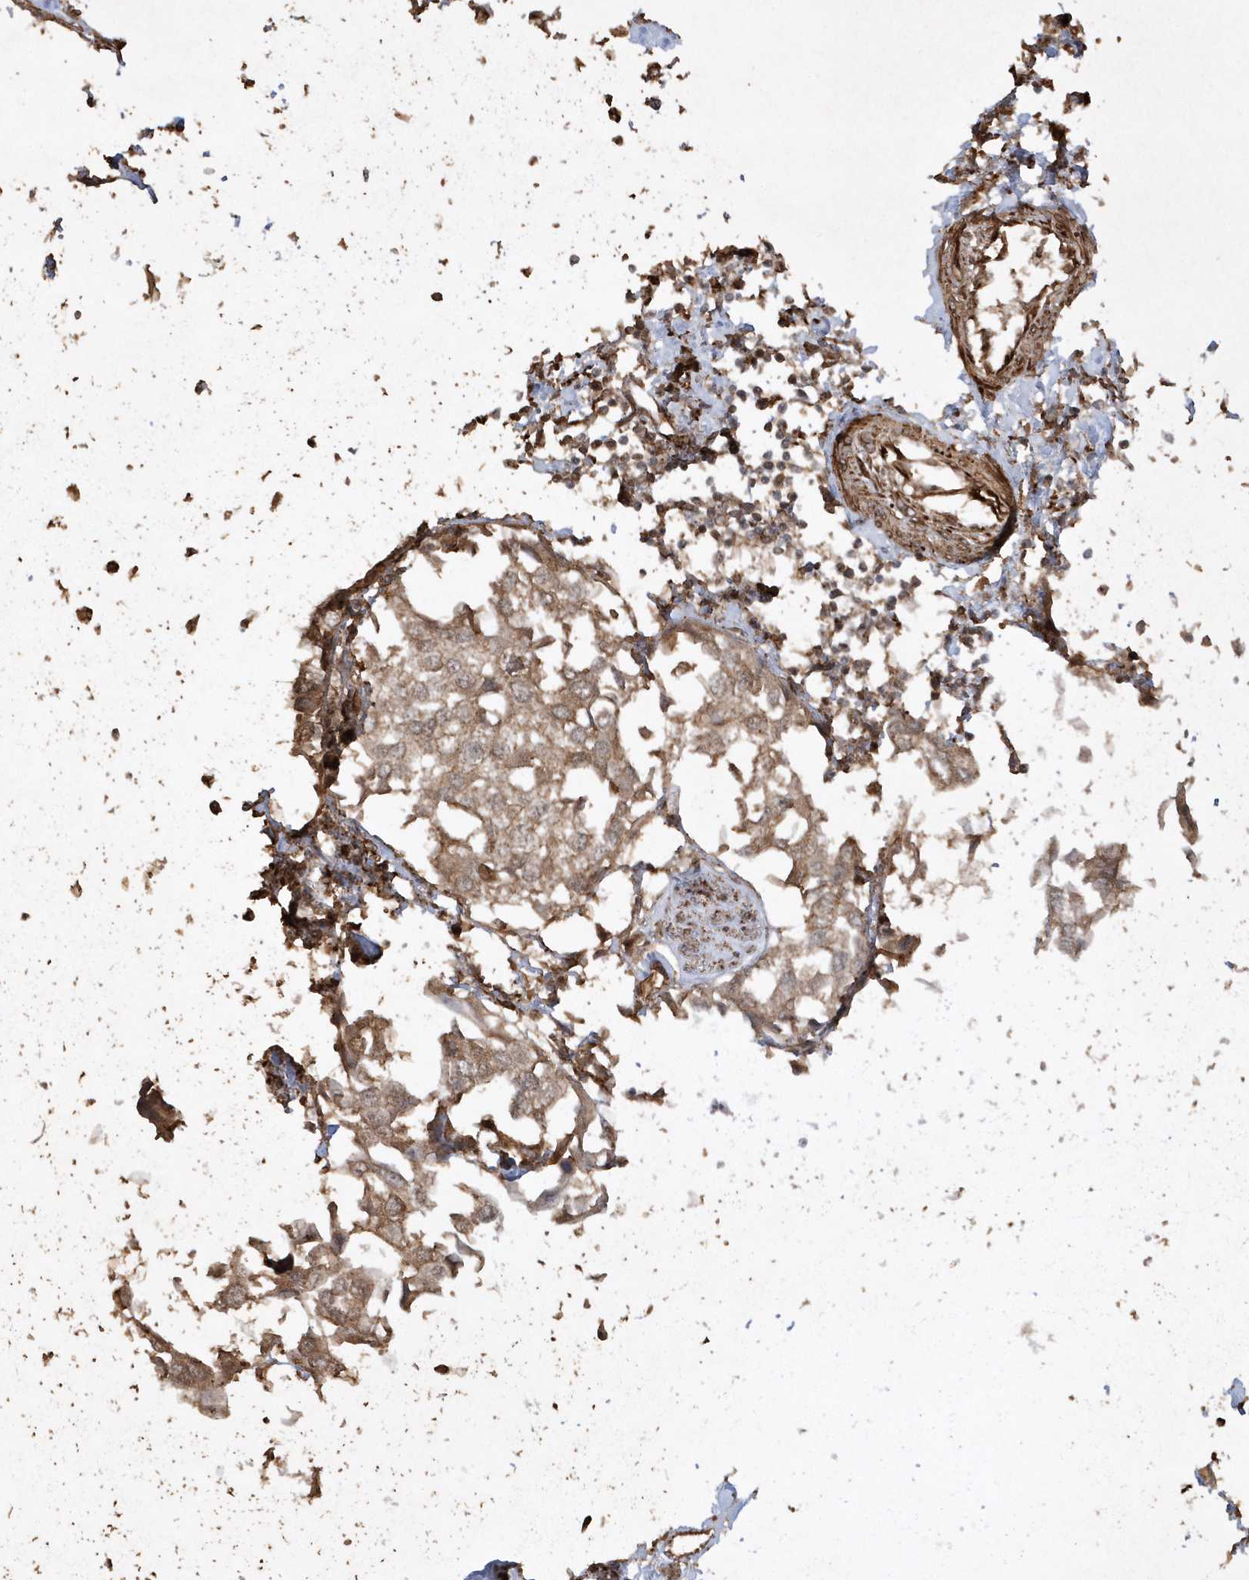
{"staining": {"intensity": "moderate", "quantity": ">75%", "location": "cytoplasmic/membranous"}, "tissue": "urothelial cancer", "cell_type": "Tumor cells", "image_type": "cancer", "snomed": [{"axis": "morphology", "description": "Urothelial carcinoma, High grade"}, {"axis": "topography", "description": "Urinary bladder"}], "caption": "Approximately >75% of tumor cells in human urothelial carcinoma (high-grade) show moderate cytoplasmic/membranous protein expression as visualized by brown immunohistochemical staining.", "gene": "AVPI1", "patient": {"sex": "male", "age": 64}}